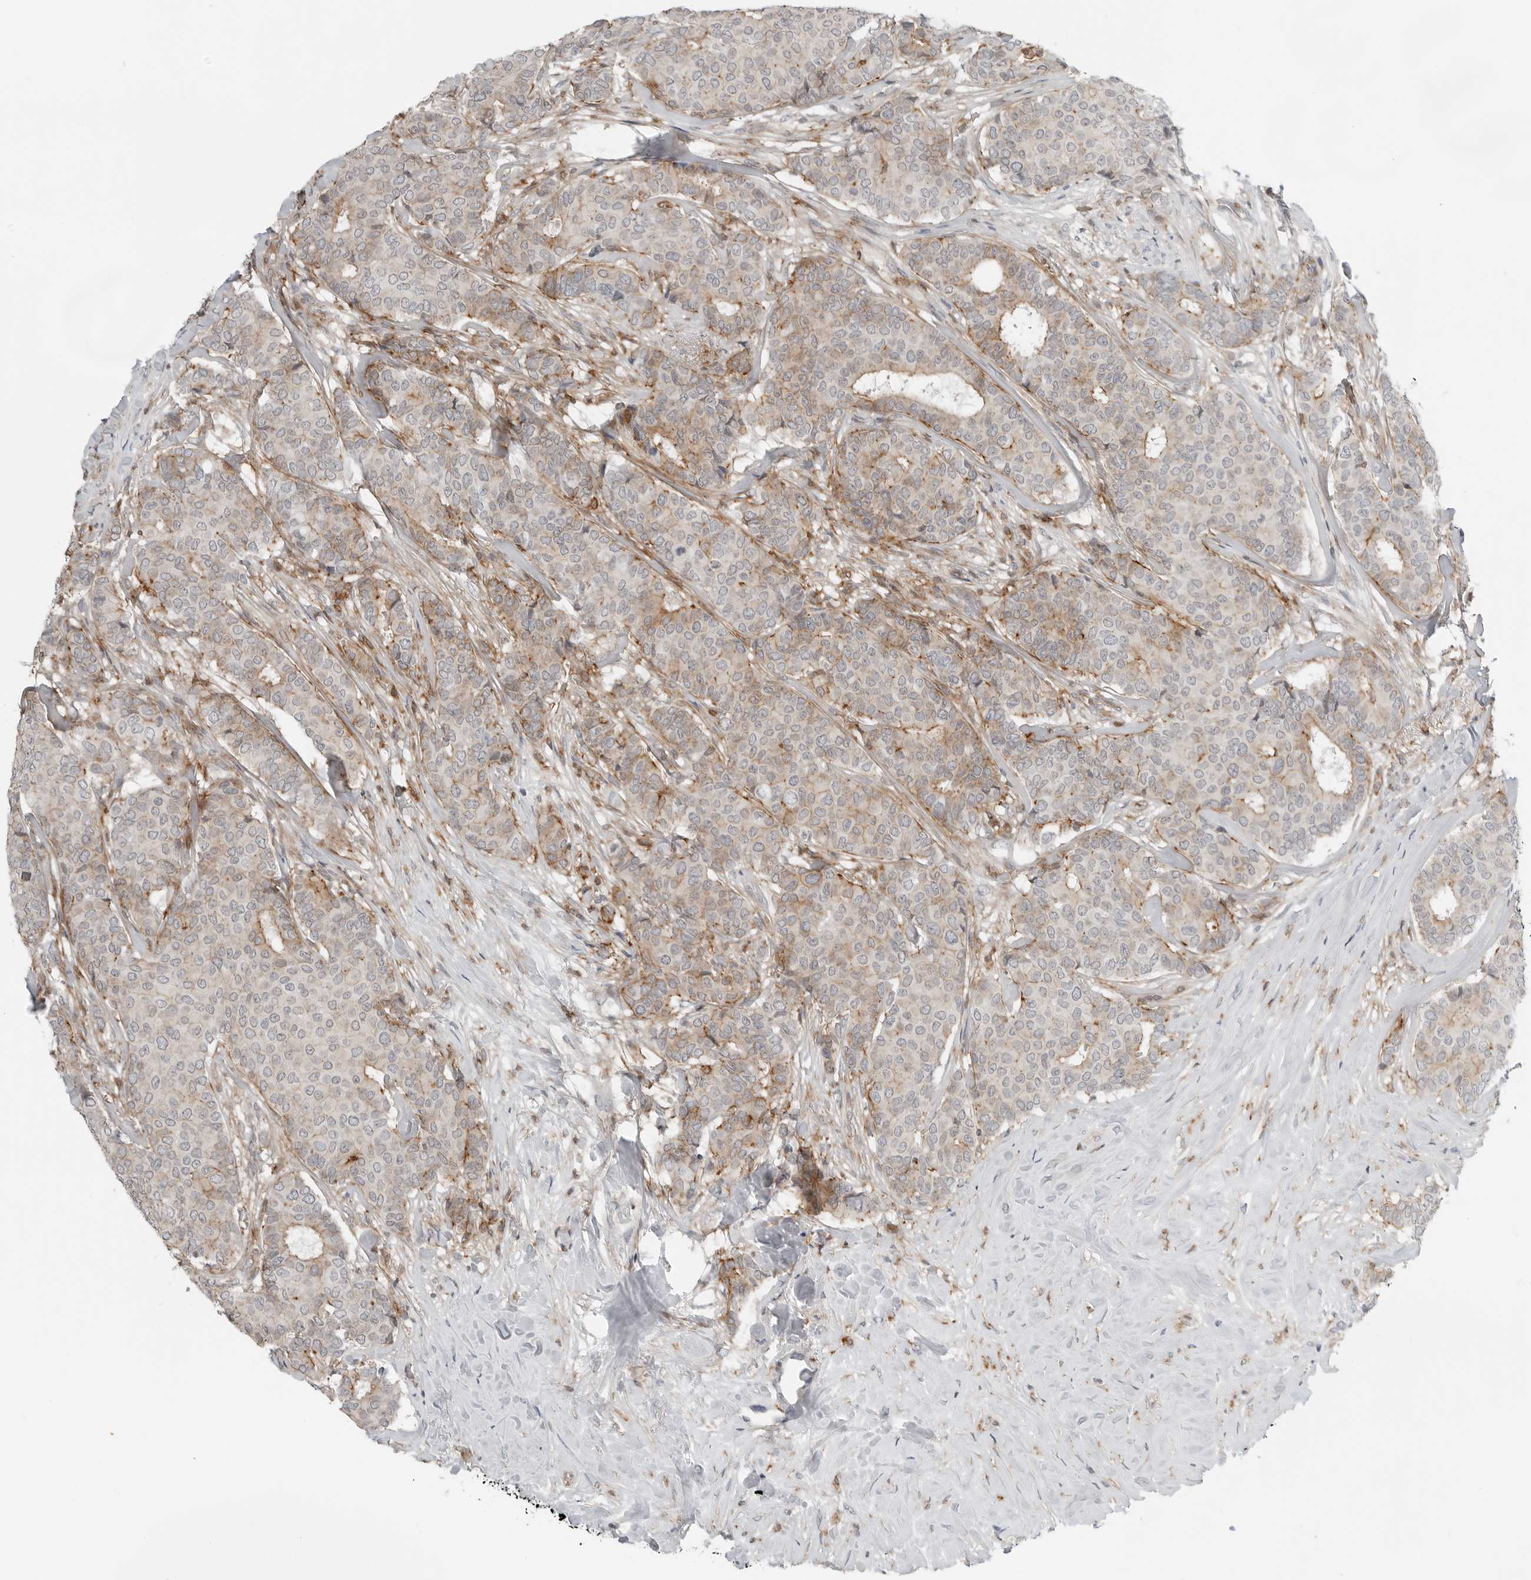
{"staining": {"intensity": "moderate", "quantity": "<25%", "location": "cytoplasmic/membranous"}, "tissue": "breast cancer", "cell_type": "Tumor cells", "image_type": "cancer", "snomed": [{"axis": "morphology", "description": "Duct carcinoma"}, {"axis": "topography", "description": "Breast"}], "caption": "Breast cancer stained with a protein marker reveals moderate staining in tumor cells.", "gene": "LEFTY2", "patient": {"sex": "female", "age": 75}}